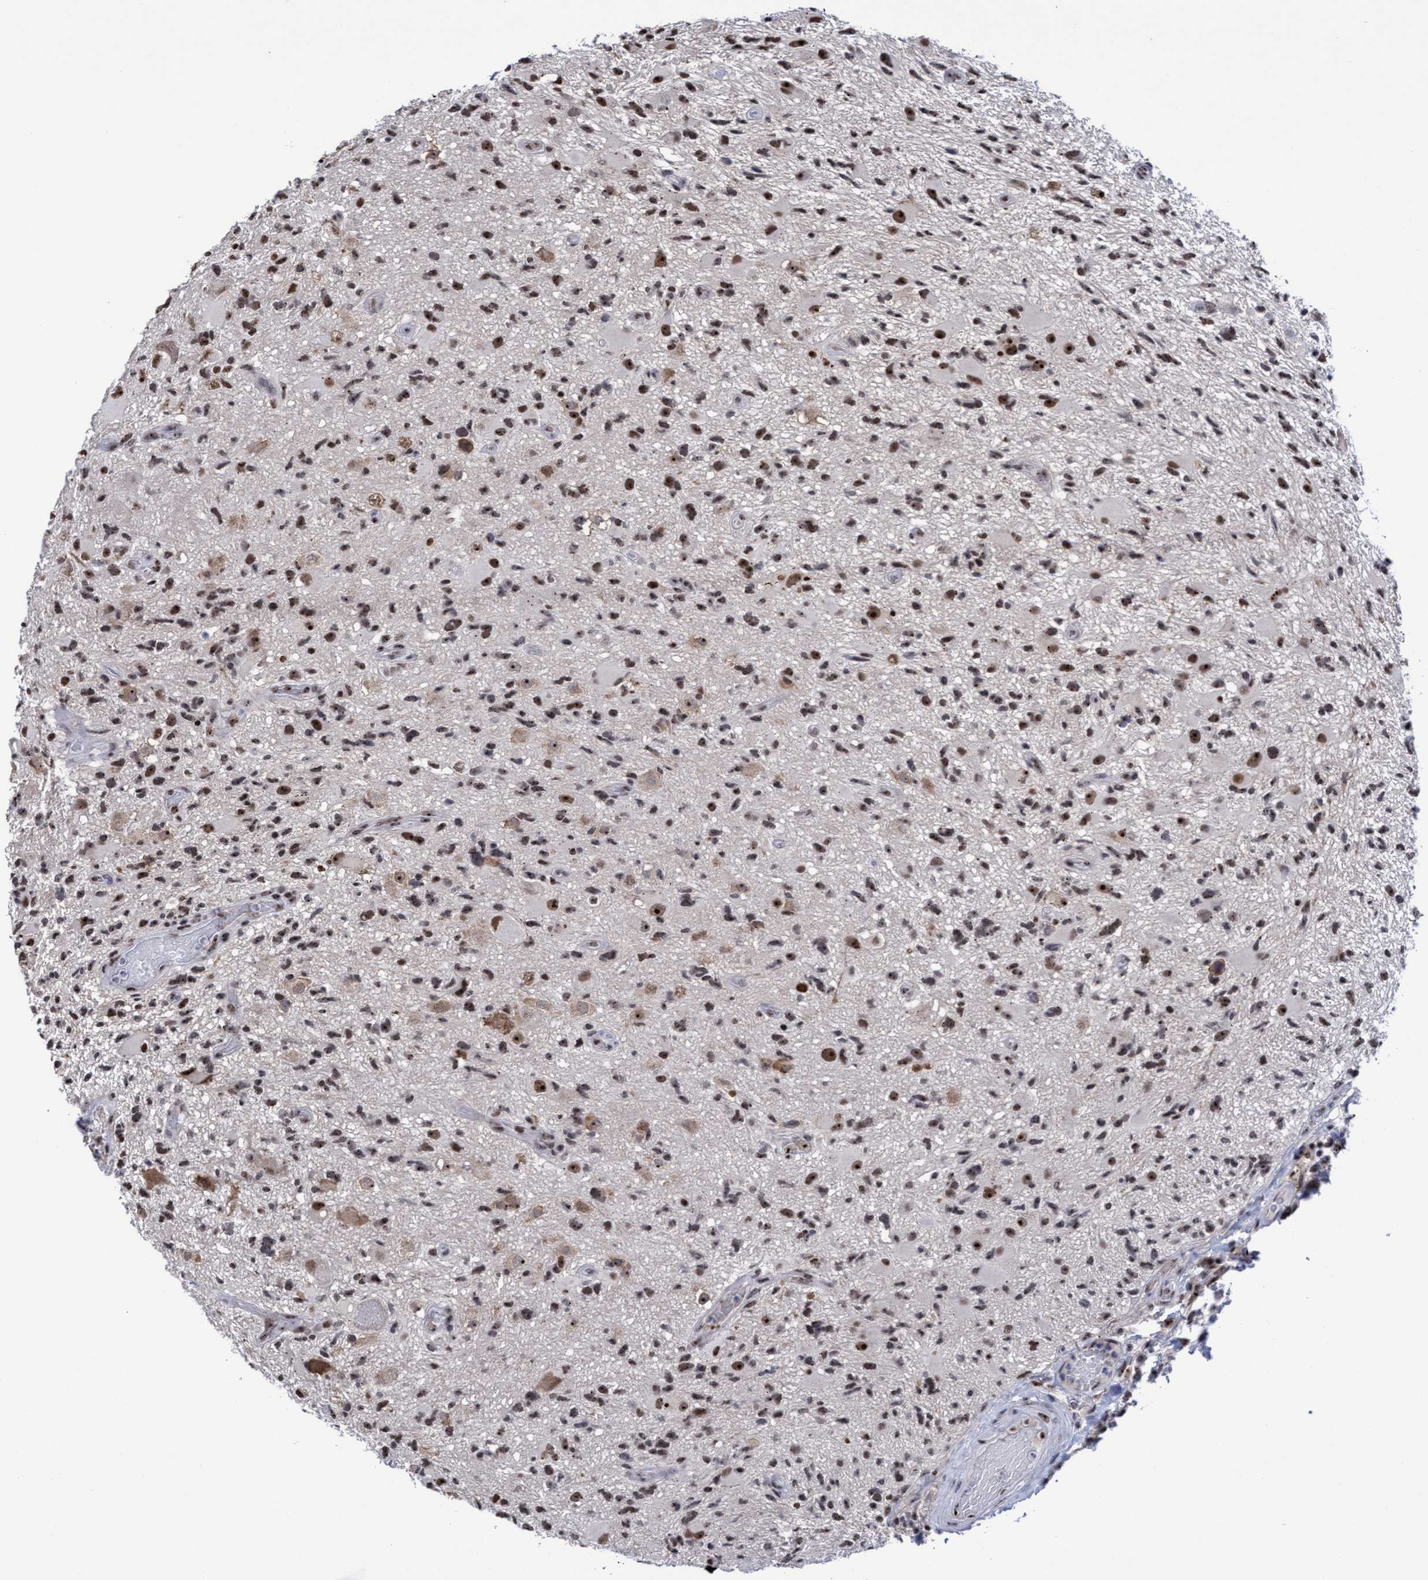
{"staining": {"intensity": "moderate", "quantity": ">75%", "location": "nuclear"}, "tissue": "glioma", "cell_type": "Tumor cells", "image_type": "cancer", "snomed": [{"axis": "morphology", "description": "Glioma, malignant, High grade"}, {"axis": "topography", "description": "Brain"}], "caption": "This is a micrograph of IHC staining of malignant glioma (high-grade), which shows moderate staining in the nuclear of tumor cells.", "gene": "EFCAB10", "patient": {"sex": "male", "age": 33}}